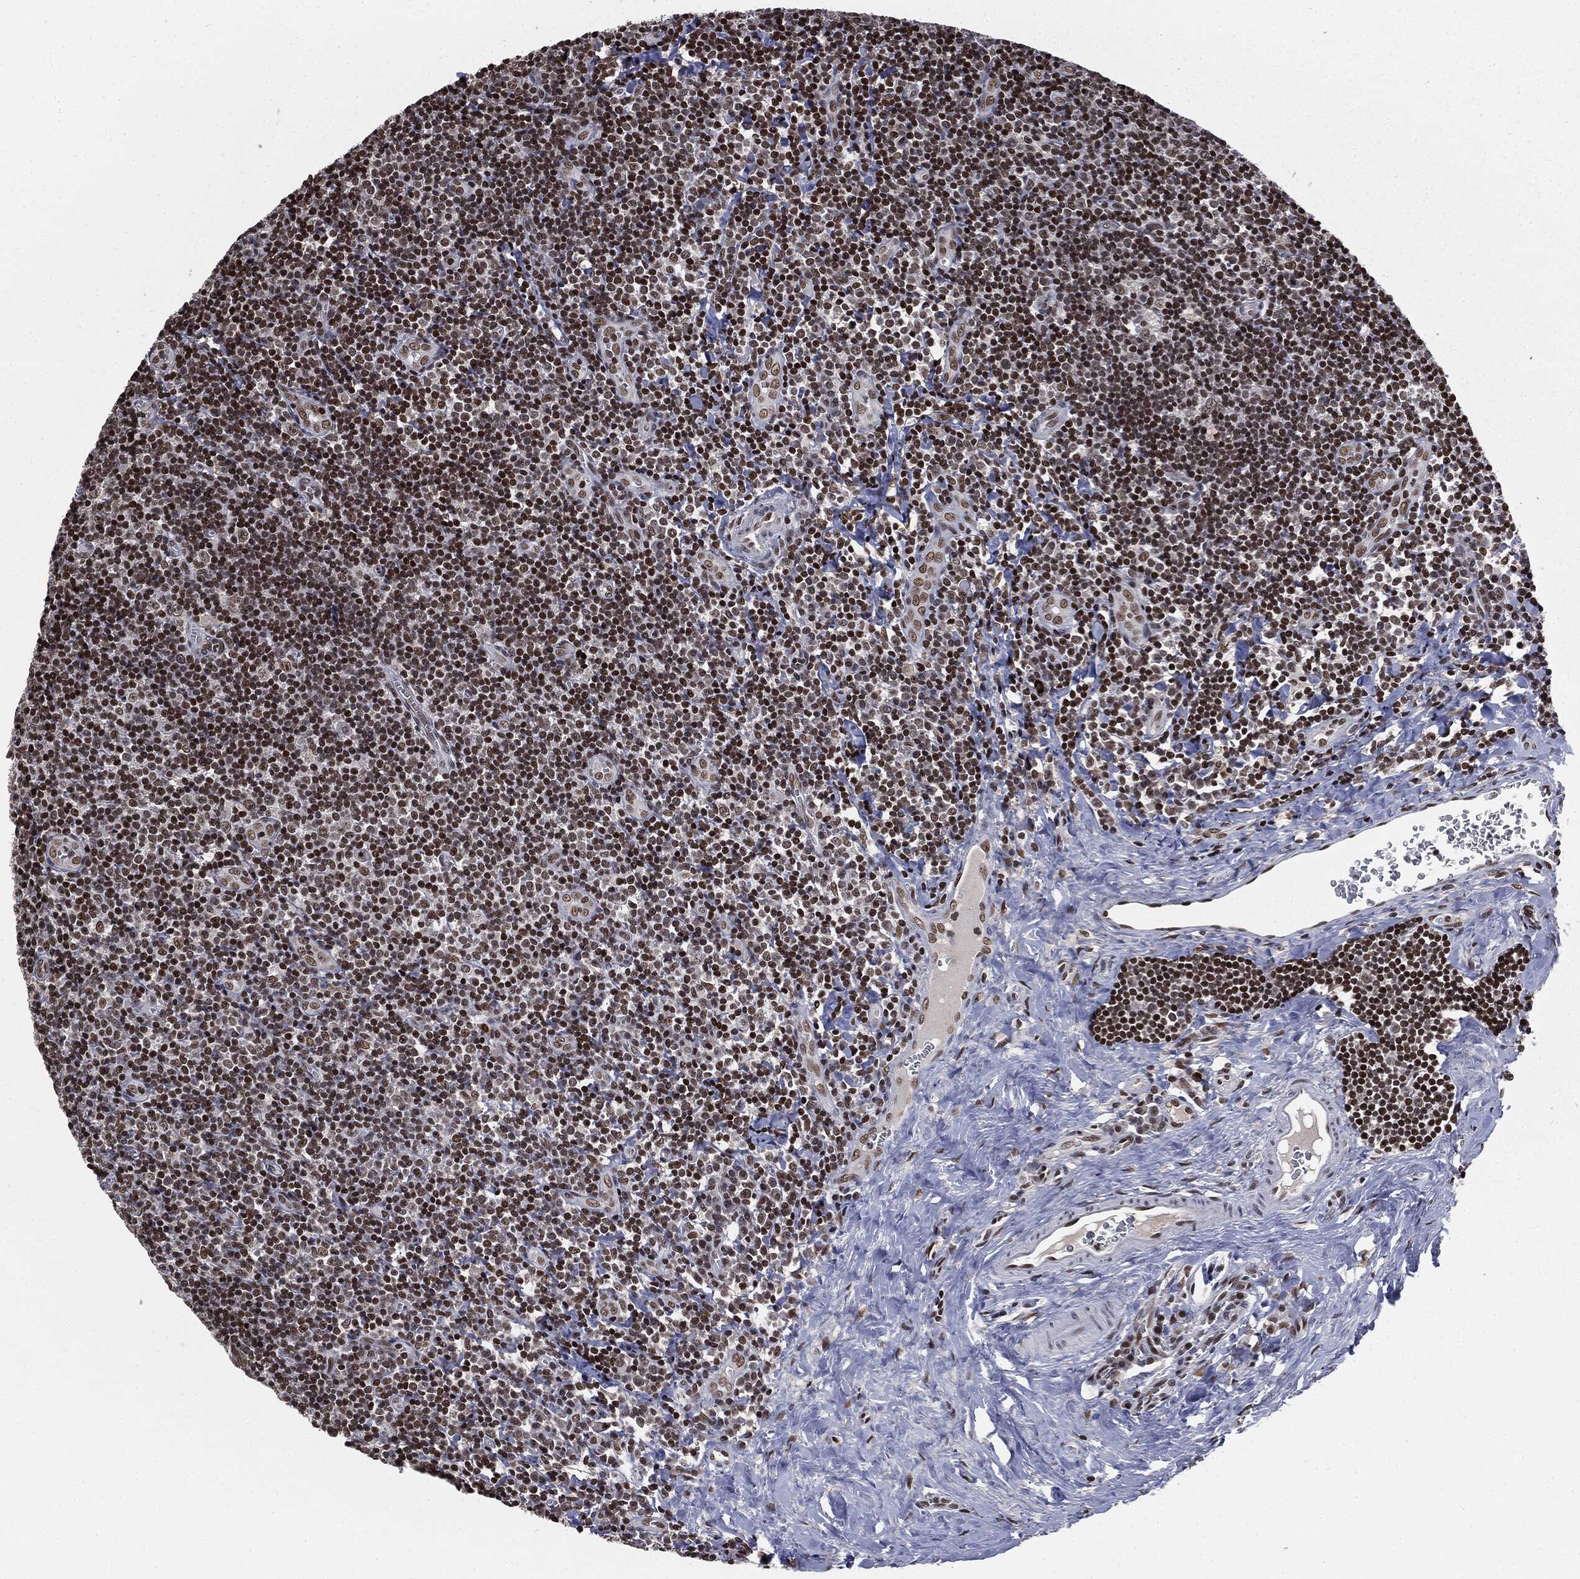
{"staining": {"intensity": "moderate", "quantity": "25%-75%", "location": "nuclear"}, "tissue": "tonsil", "cell_type": "Germinal center cells", "image_type": "normal", "snomed": [{"axis": "morphology", "description": "Normal tissue, NOS"}, {"axis": "morphology", "description": "Inflammation, NOS"}, {"axis": "topography", "description": "Tonsil"}], "caption": "The photomicrograph demonstrates staining of benign tonsil, revealing moderate nuclear protein positivity (brown color) within germinal center cells. The staining was performed using DAB (3,3'-diaminobenzidine), with brown indicating positive protein expression. Nuclei are stained blue with hematoxylin.", "gene": "DPH2", "patient": {"sex": "female", "age": 31}}